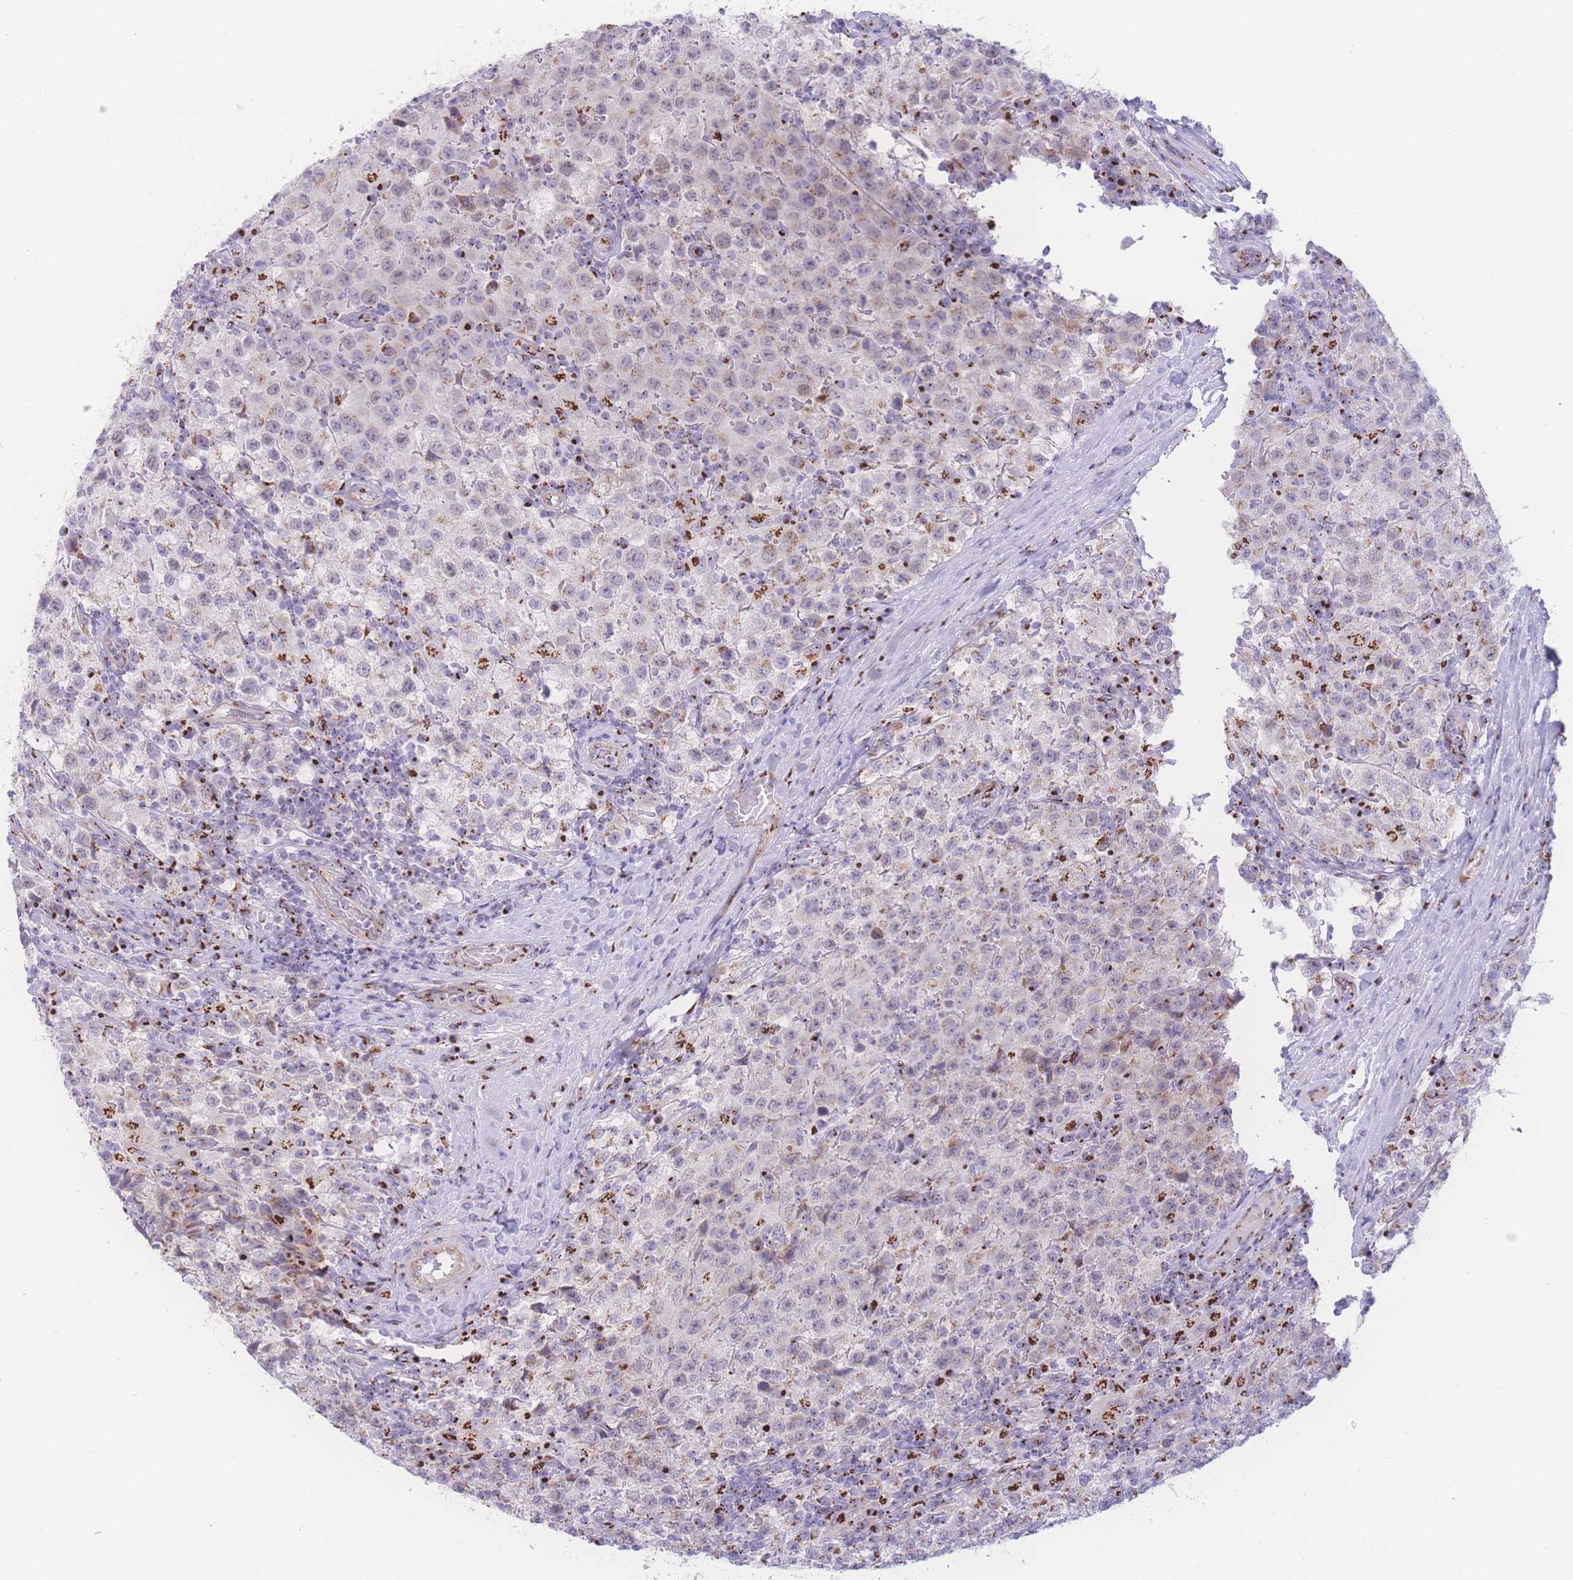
{"staining": {"intensity": "moderate", "quantity": "<25%", "location": "cytoplasmic/membranous"}, "tissue": "testis cancer", "cell_type": "Tumor cells", "image_type": "cancer", "snomed": [{"axis": "morphology", "description": "Seminoma, NOS"}, {"axis": "morphology", "description": "Carcinoma, Embryonal, NOS"}, {"axis": "topography", "description": "Testis"}], "caption": "Testis cancer (seminoma) tissue shows moderate cytoplasmic/membranous staining in about <25% of tumor cells, visualized by immunohistochemistry.", "gene": "GOLM2", "patient": {"sex": "male", "age": 41}}